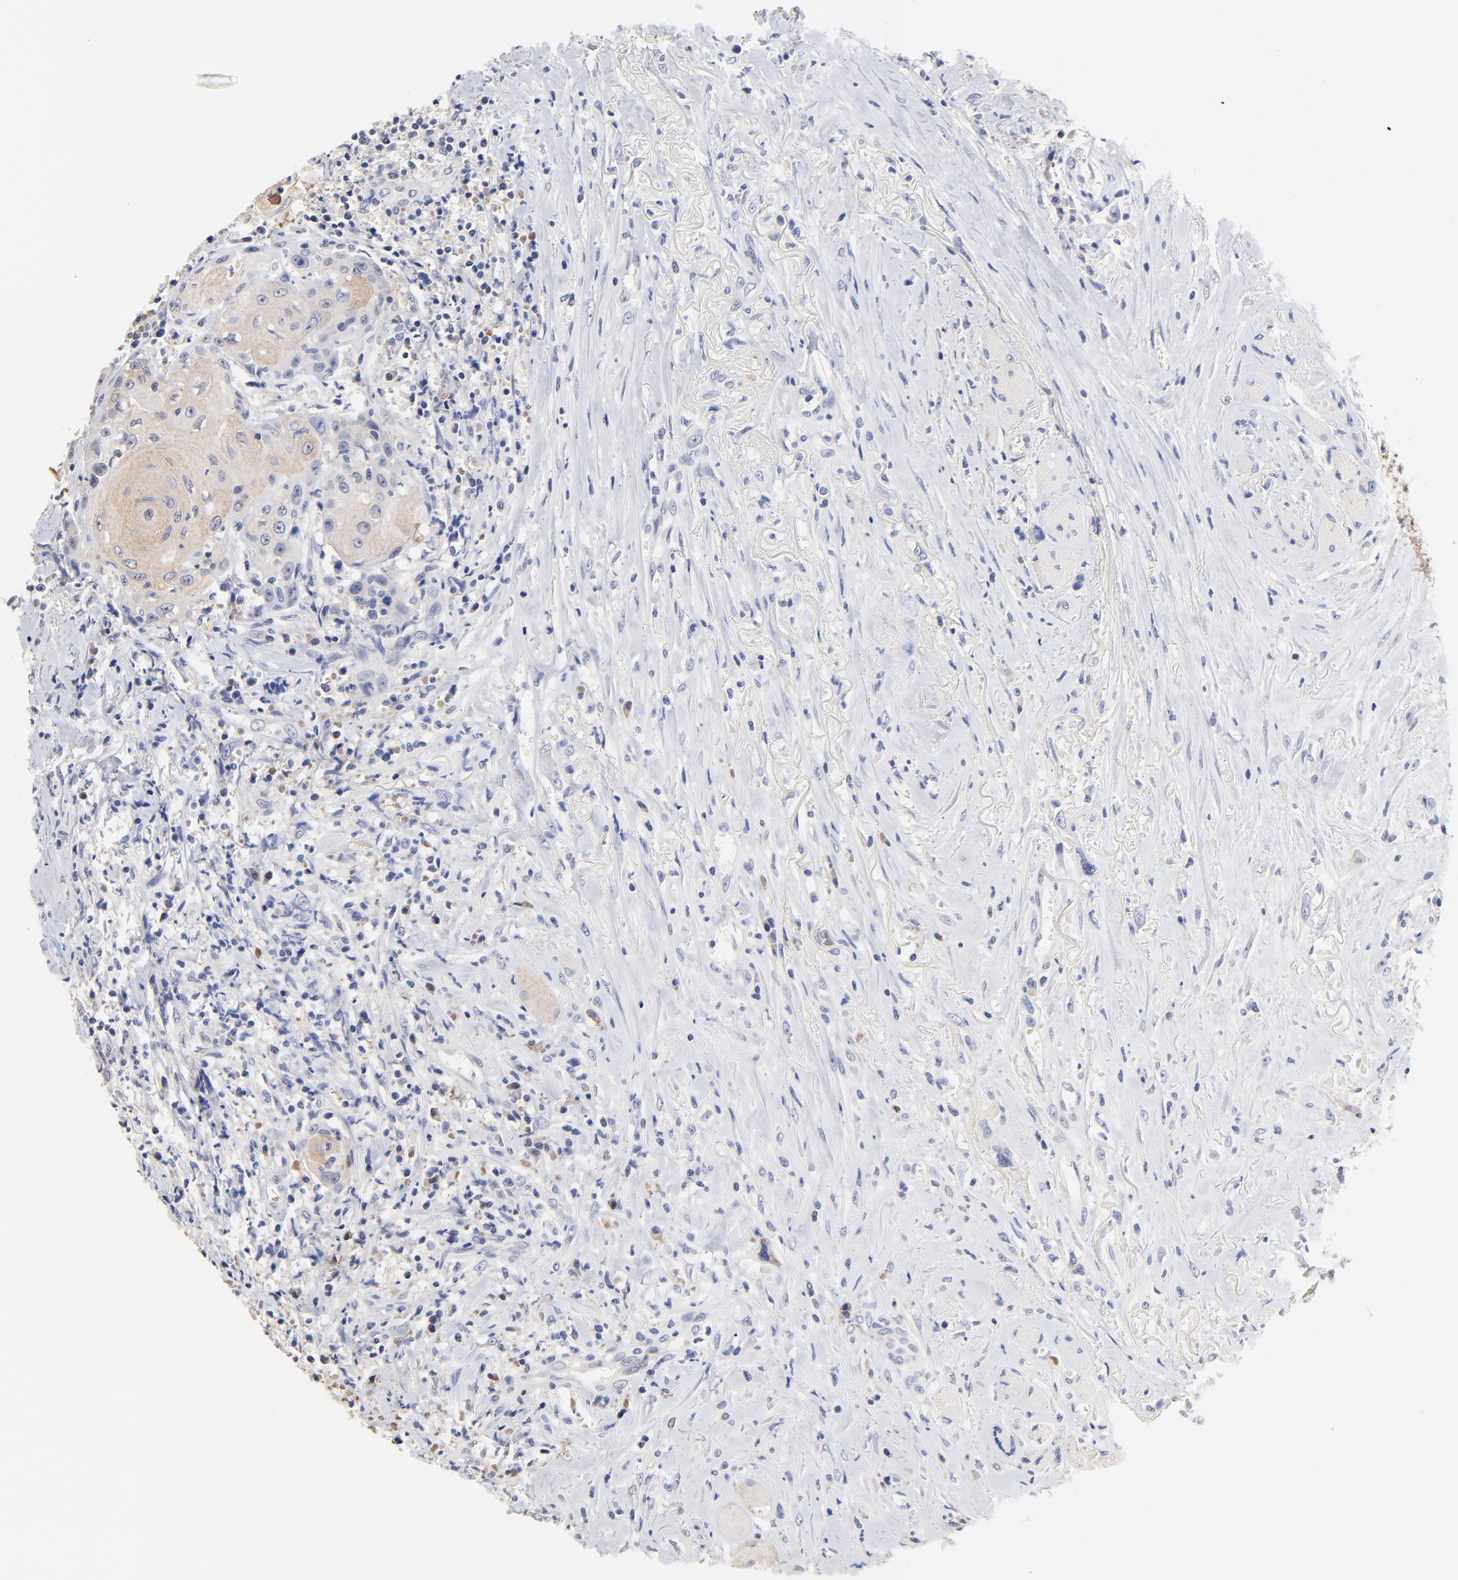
{"staining": {"intensity": "moderate", "quantity": "25%-75%", "location": "cytoplasmic/membranous"}, "tissue": "head and neck cancer", "cell_type": "Tumor cells", "image_type": "cancer", "snomed": [{"axis": "morphology", "description": "Squamous cell carcinoma, NOS"}, {"axis": "topography", "description": "Oral tissue"}, {"axis": "topography", "description": "Head-Neck"}], "caption": "Squamous cell carcinoma (head and neck) was stained to show a protein in brown. There is medium levels of moderate cytoplasmic/membranous expression in approximately 25%-75% of tumor cells.", "gene": "TWNK", "patient": {"sex": "female", "age": 82}}